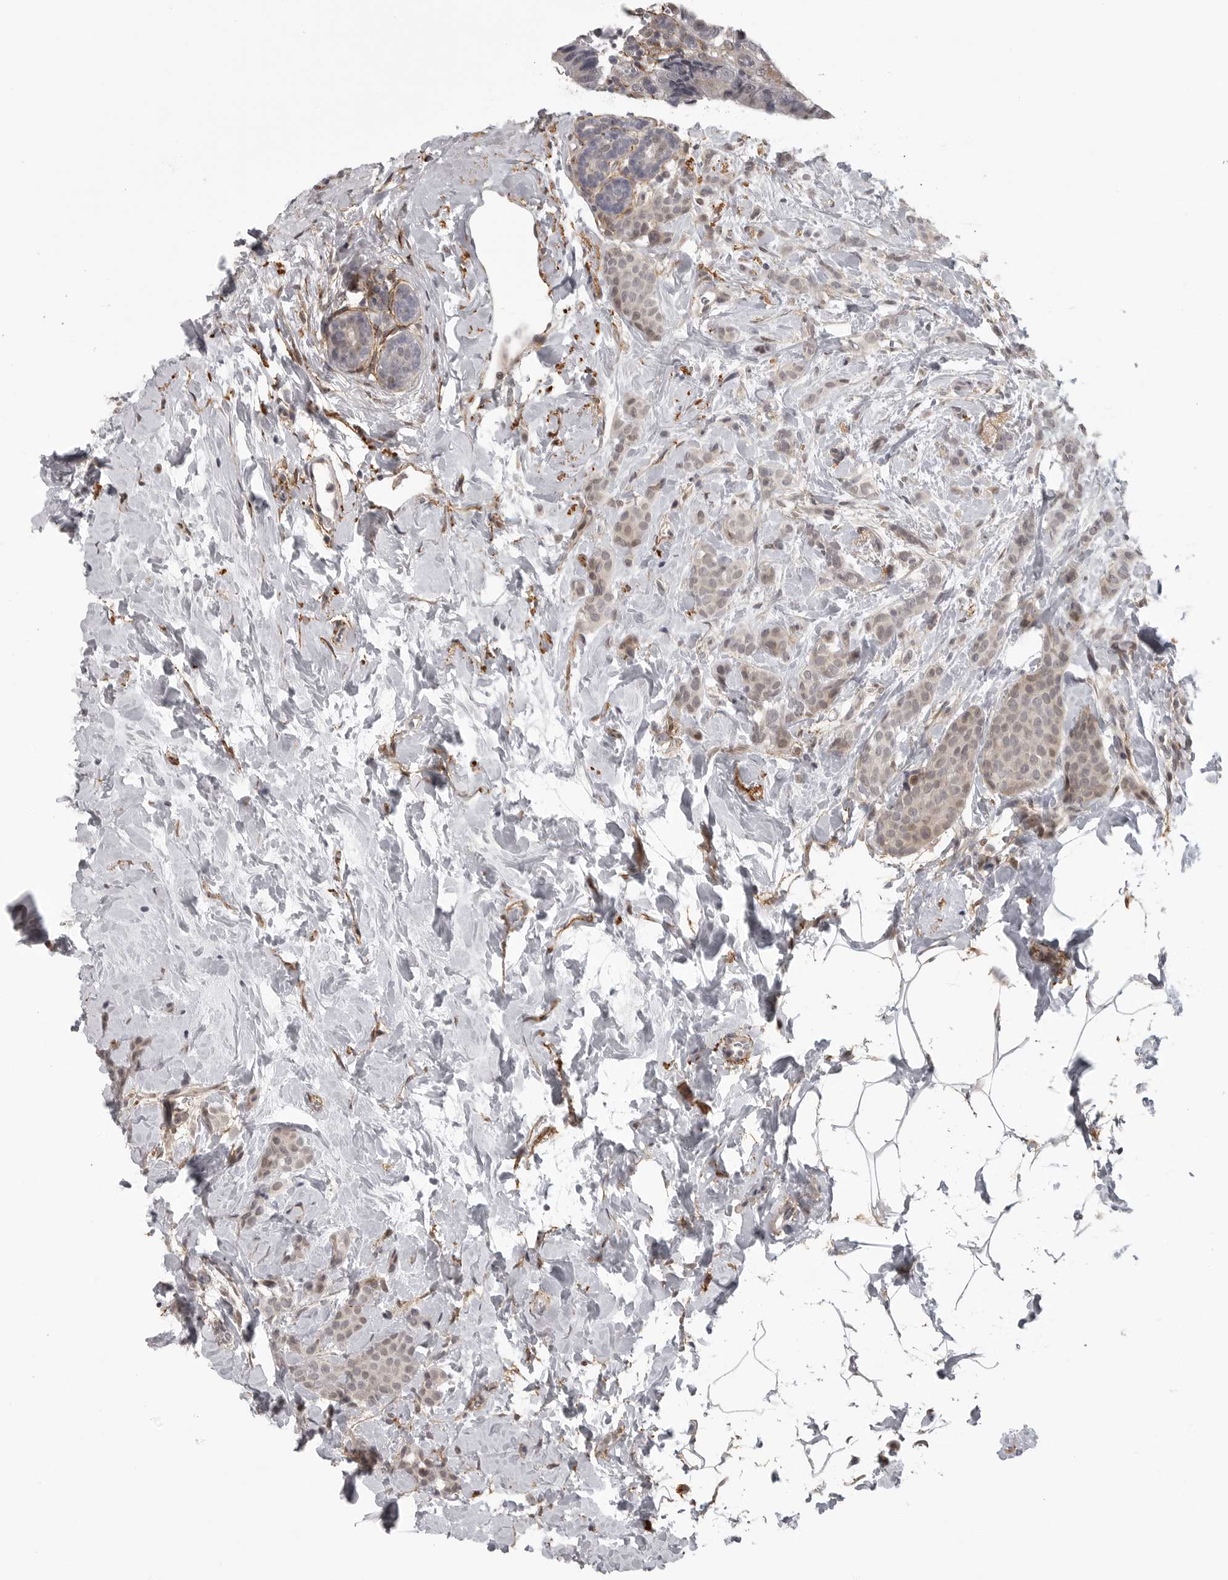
{"staining": {"intensity": "weak", "quantity": "25%-75%", "location": "nuclear"}, "tissue": "breast cancer", "cell_type": "Tumor cells", "image_type": "cancer", "snomed": [{"axis": "morphology", "description": "Lobular carcinoma, in situ"}, {"axis": "morphology", "description": "Lobular carcinoma"}, {"axis": "topography", "description": "Breast"}], "caption": "Human breast cancer (lobular carcinoma) stained for a protein (brown) shows weak nuclear positive staining in about 25%-75% of tumor cells.", "gene": "UROD", "patient": {"sex": "female", "age": 41}}